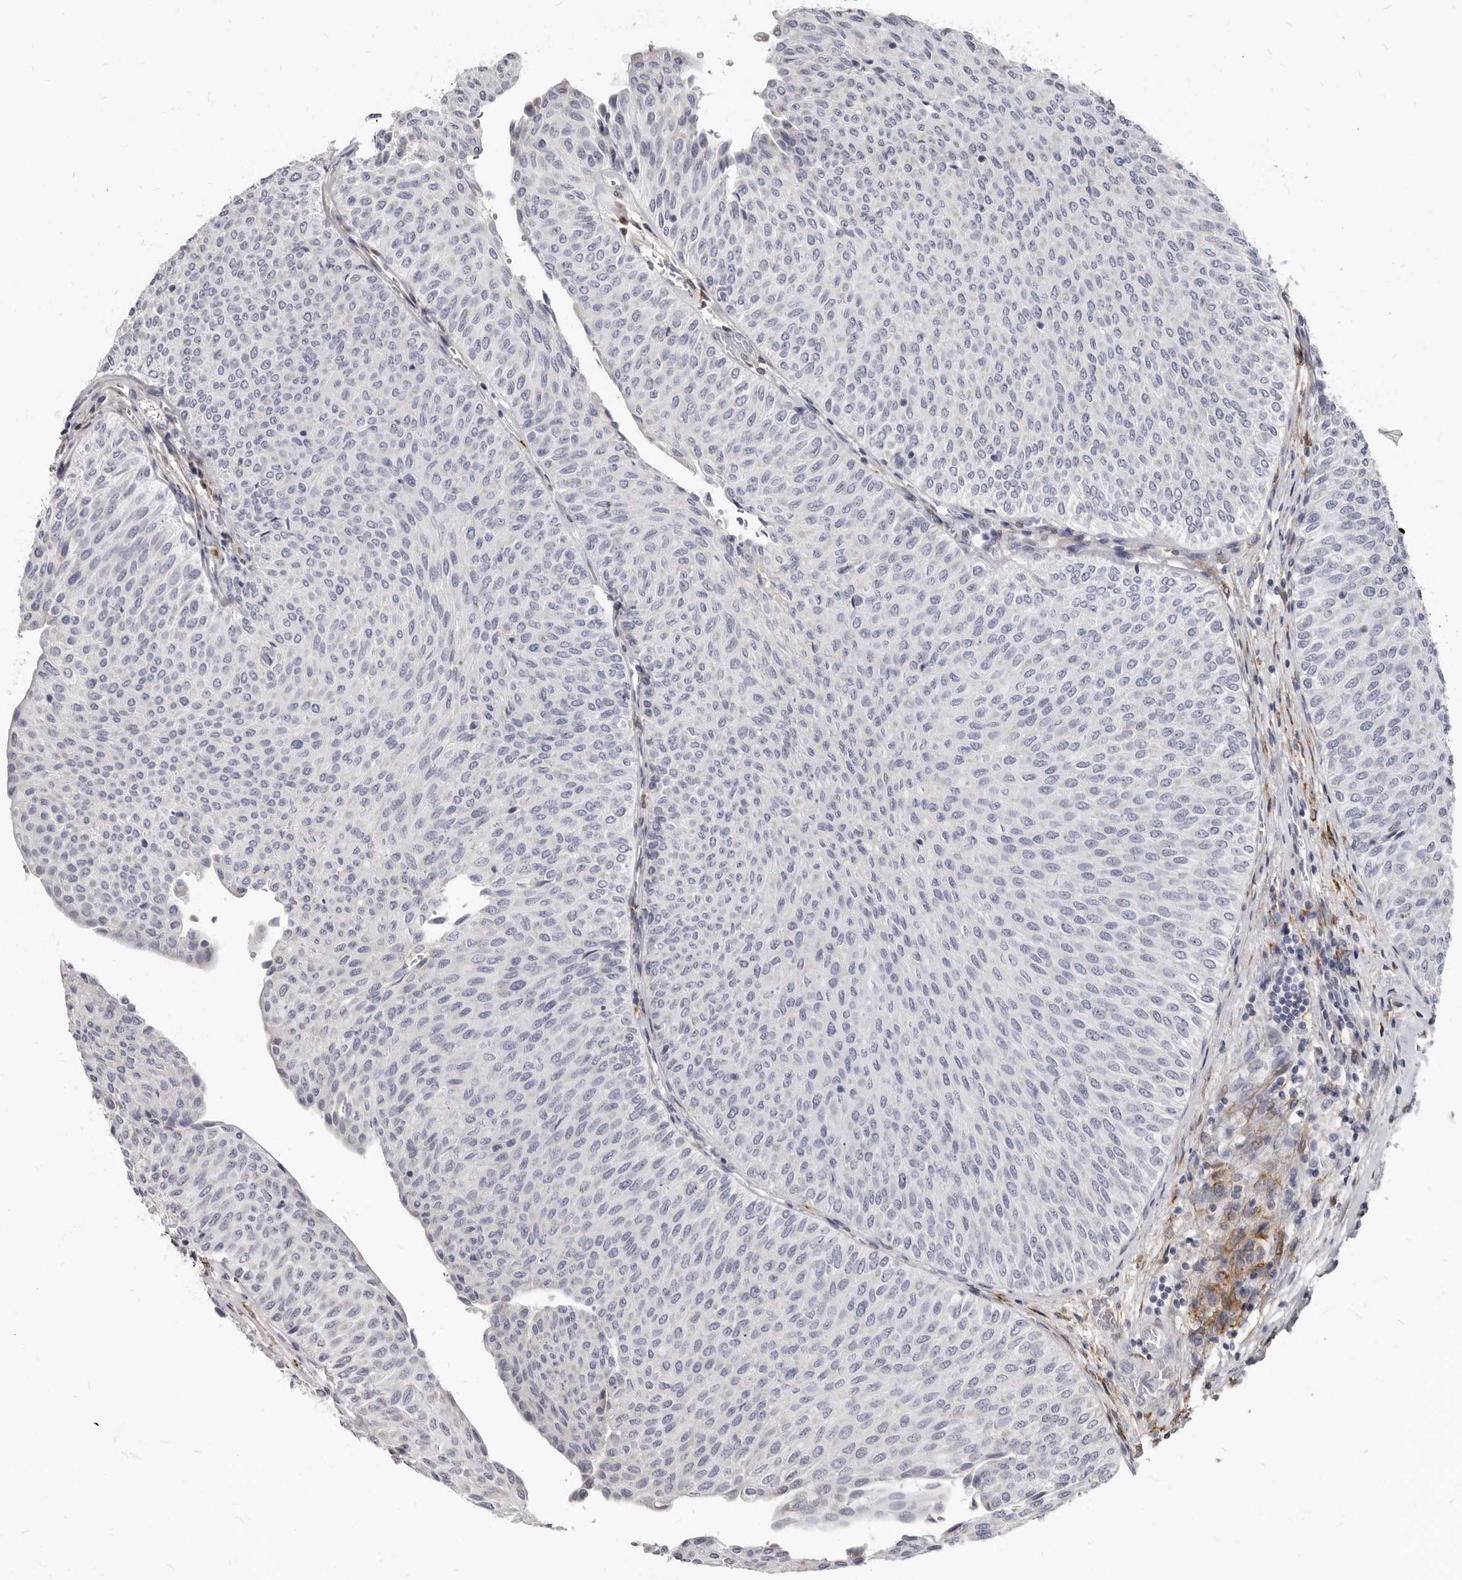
{"staining": {"intensity": "negative", "quantity": "none", "location": "none"}, "tissue": "urothelial cancer", "cell_type": "Tumor cells", "image_type": "cancer", "snomed": [{"axis": "morphology", "description": "Urothelial carcinoma, Low grade"}, {"axis": "topography", "description": "Urinary bladder"}], "caption": "Immunohistochemistry (IHC) histopathology image of low-grade urothelial carcinoma stained for a protein (brown), which displays no staining in tumor cells.", "gene": "MRGPRF", "patient": {"sex": "male", "age": 78}}